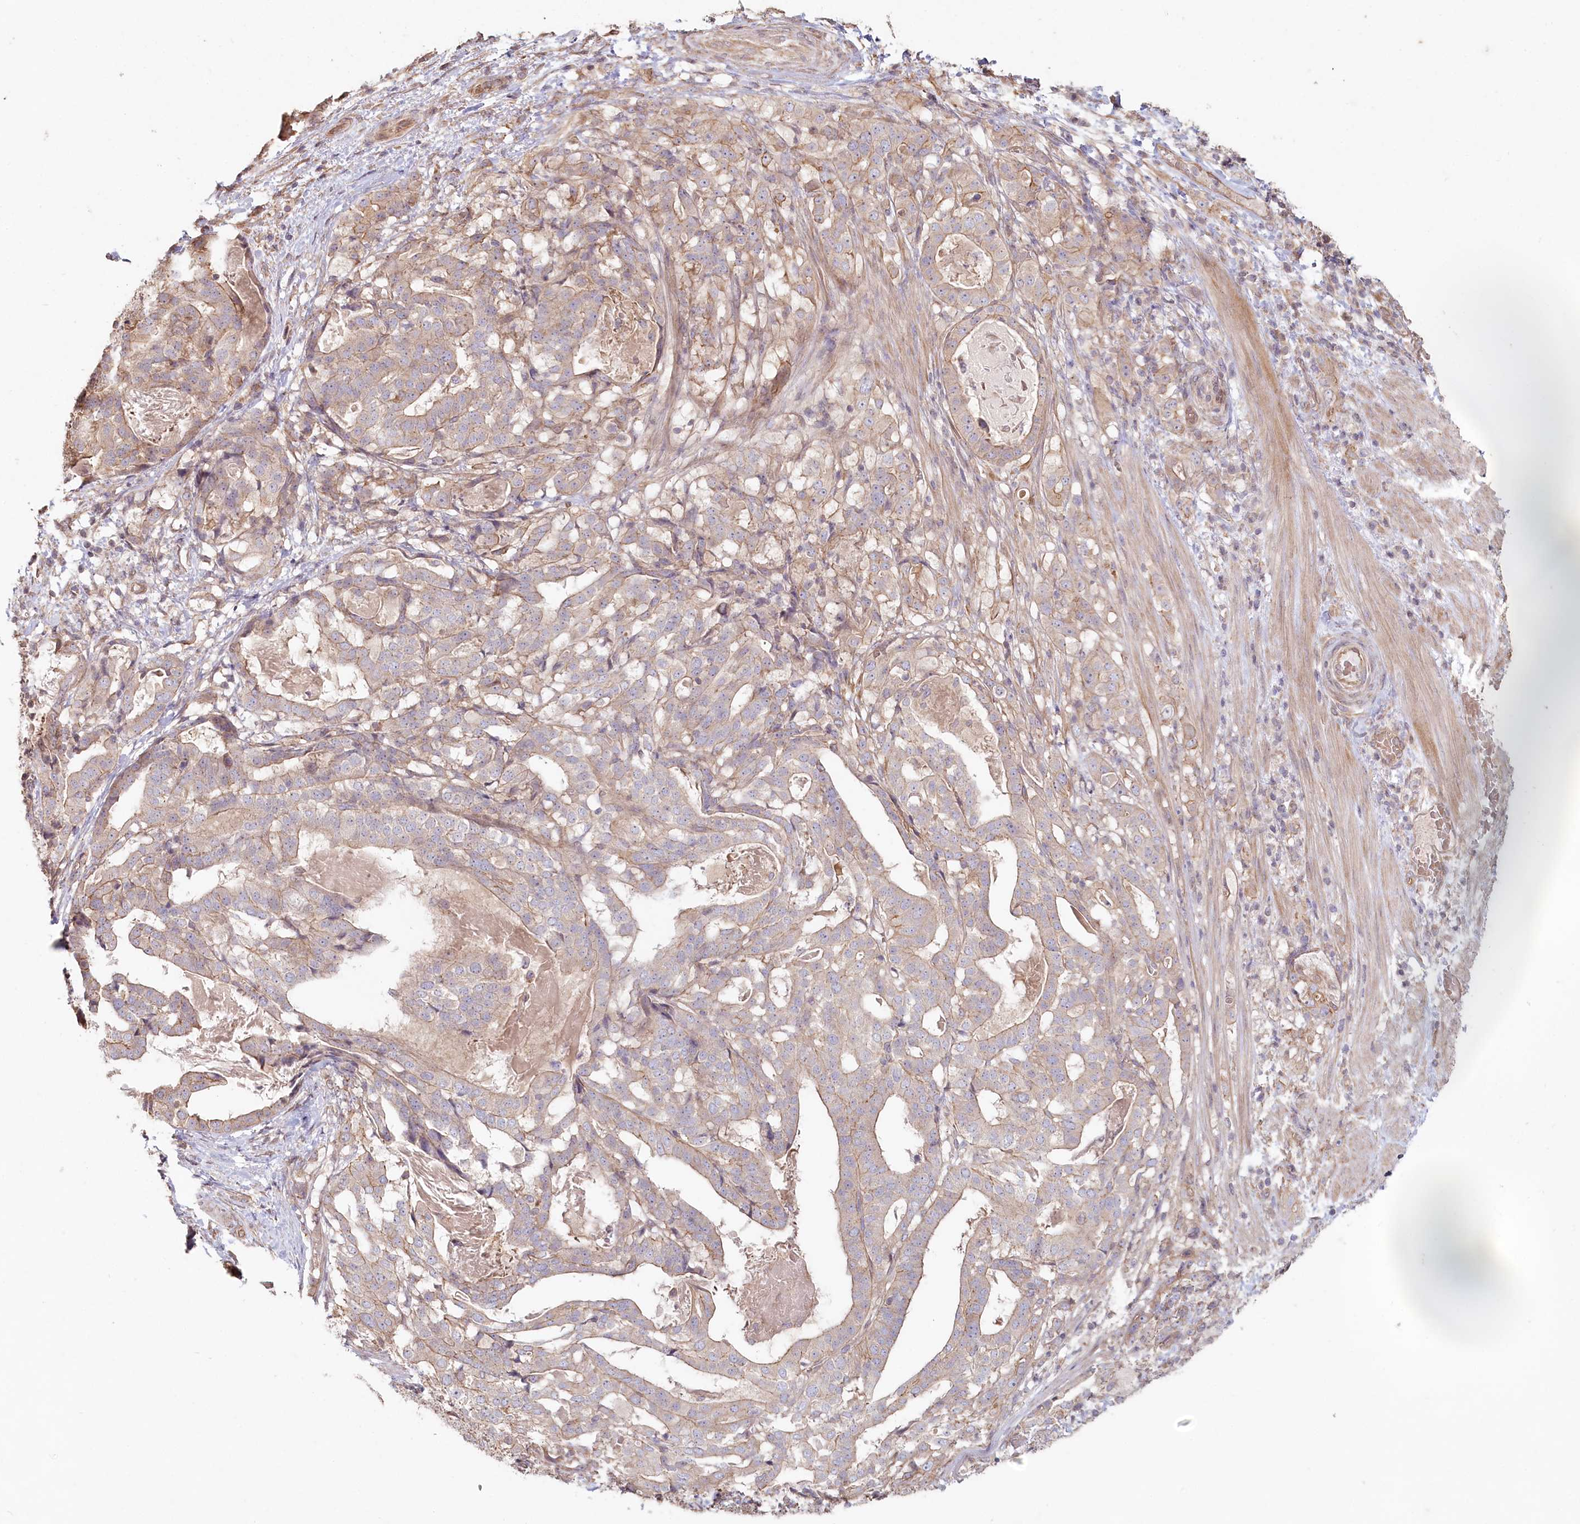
{"staining": {"intensity": "weak", "quantity": "25%-75%", "location": "cytoplasmic/membranous"}, "tissue": "stomach cancer", "cell_type": "Tumor cells", "image_type": "cancer", "snomed": [{"axis": "morphology", "description": "Adenocarcinoma, NOS"}, {"axis": "topography", "description": "Stomach"}], "caption": "The micrograph demonstrates a brown stain indicating the presence of a protein in the cytoplasmic/membranous of tumor cells in stomach cancer.", "gene": "TCHP", "patient": {"sex": "male", "age": 48}}